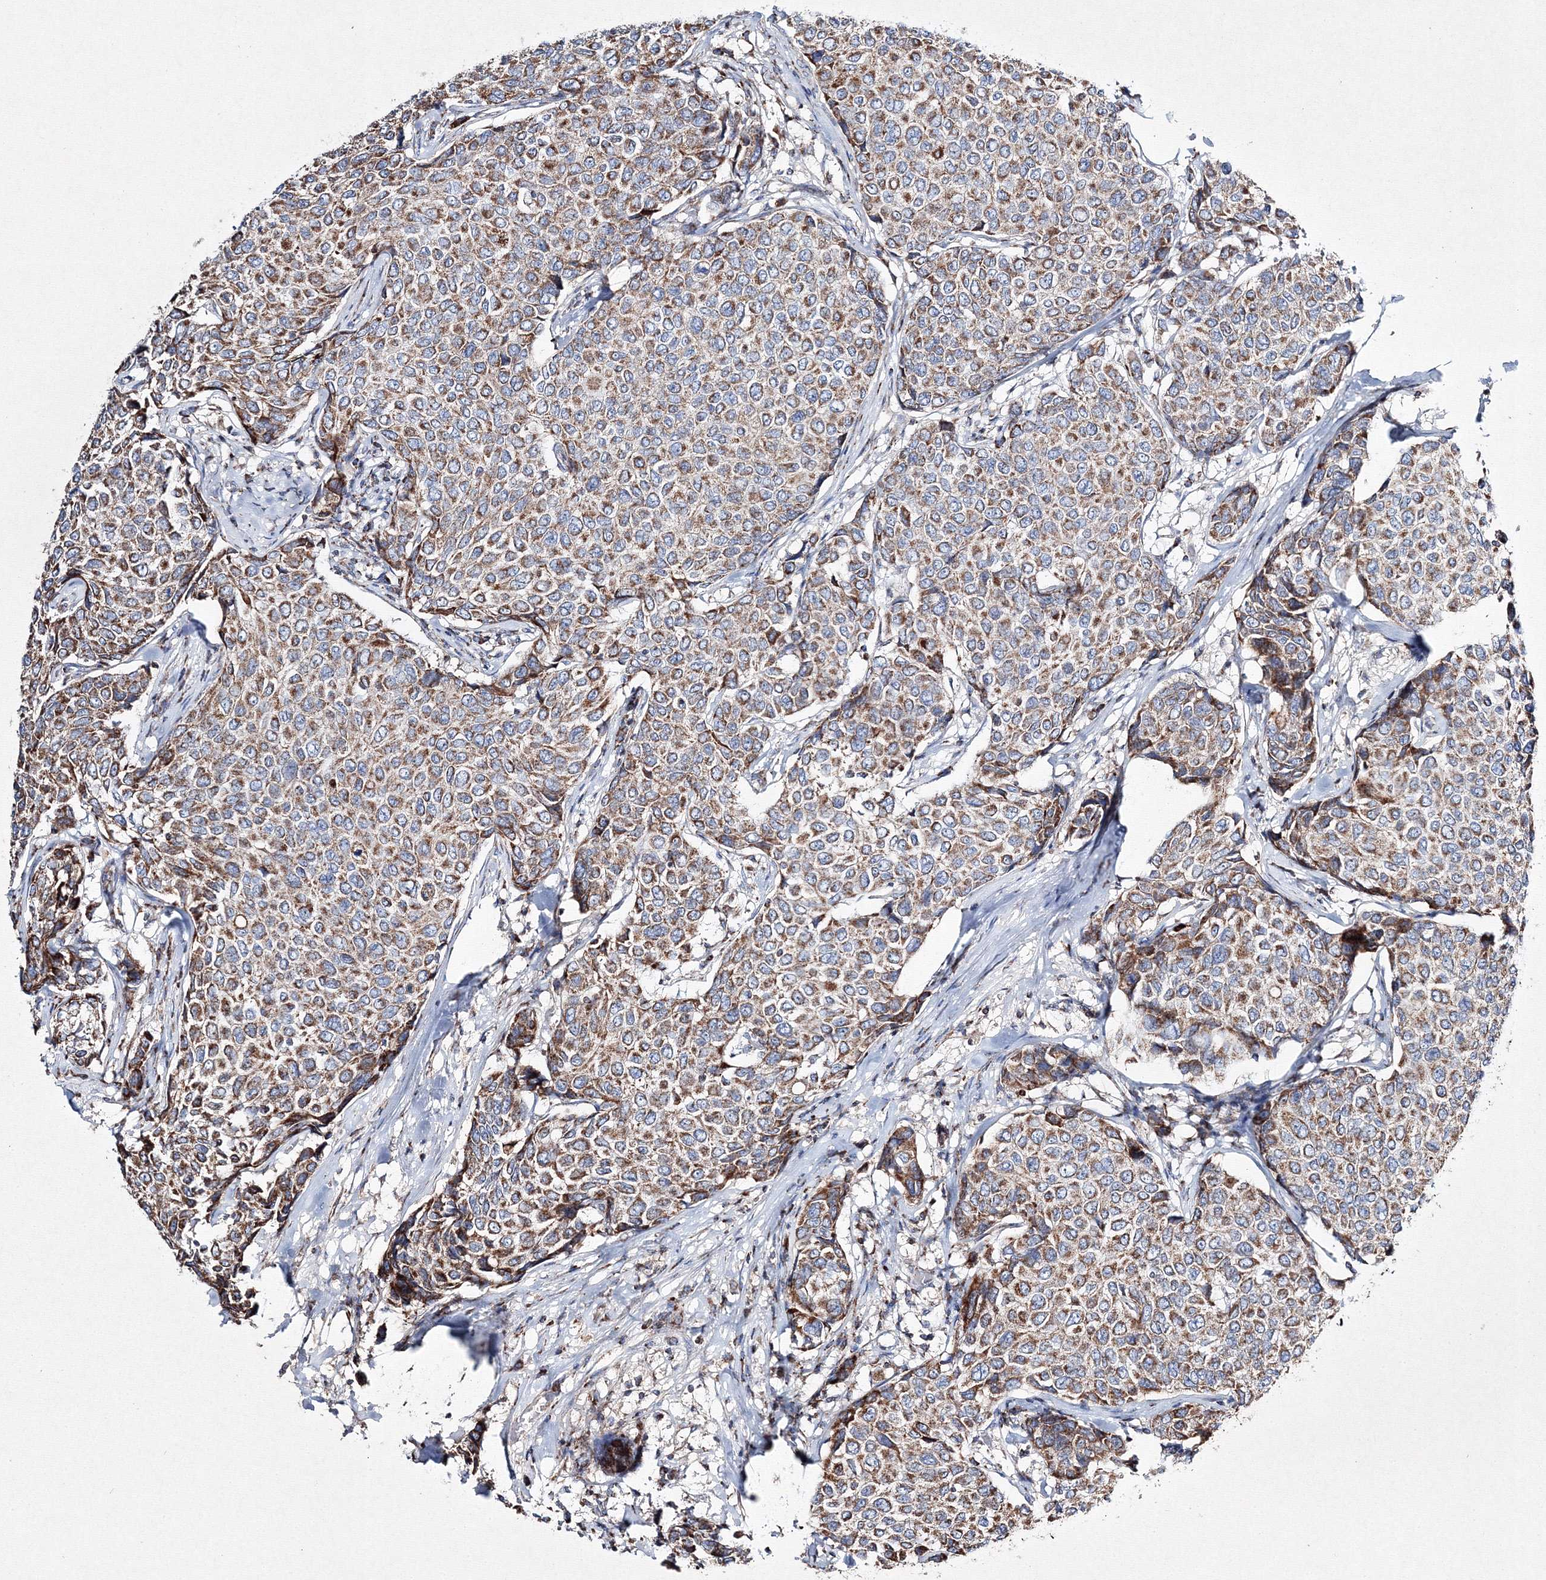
{"staining": {"intensity": "moderate", "quantity": ">75%", "location": "cytoplasmic/membranous"}, "tissue": "breast cancer", "cell_type": "Tumor cells", "image_type": "cancer", "snomed": [{"axis": "morphology", "description": "Duct carcinoma"}, {"axis": "topography", "description": "Breast"}], "caption": "Breast intraductal carcinoma stained for a protein (brown) displays moderate cytoplasmic/membranous positive expression in approximately >75% of tumor cells.", "gene": "IGSF9", "patient": {"sex": "female", "age": 55}}